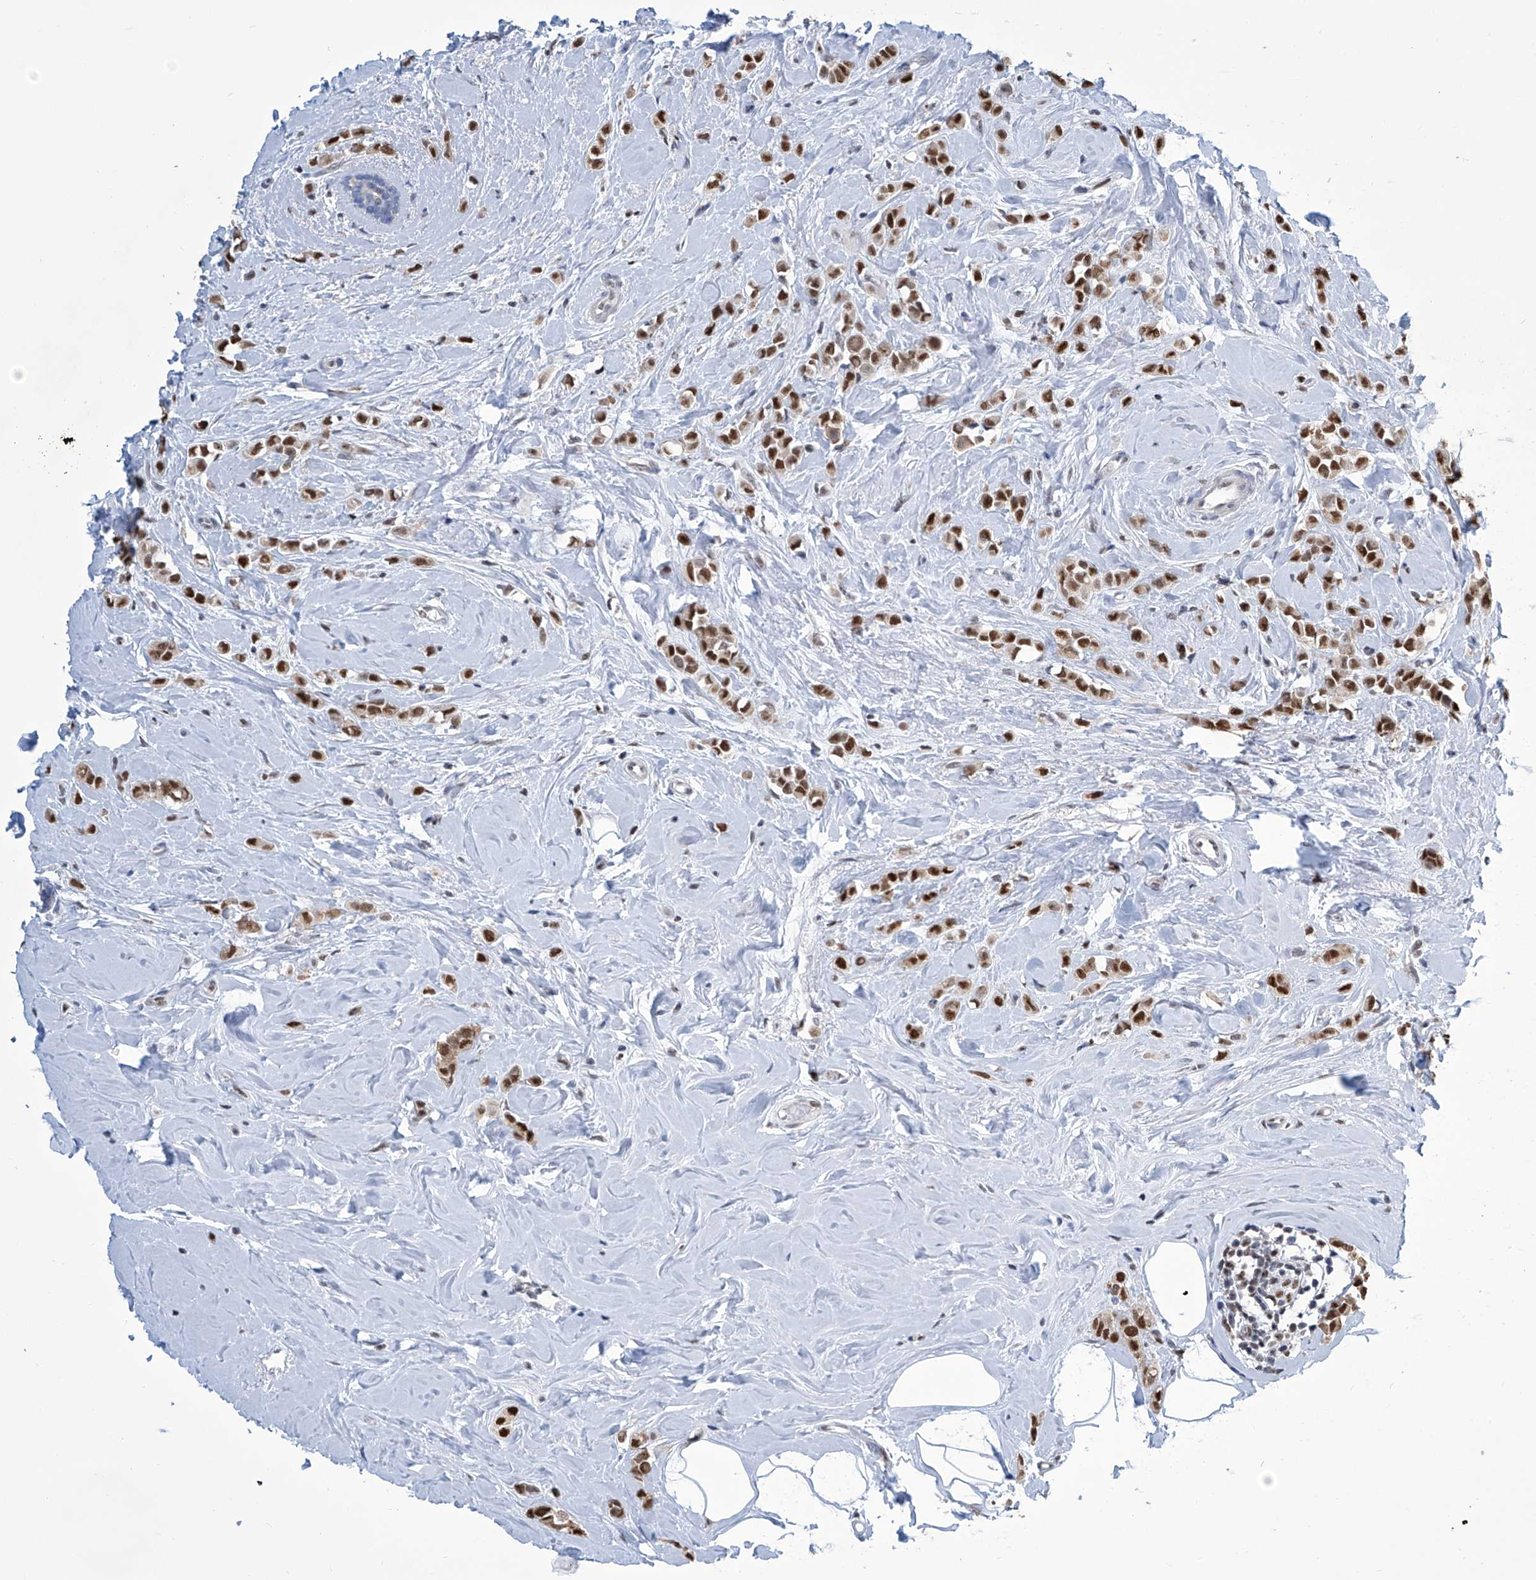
{"staining": {"intensity": "strong", "quantity": ">75%", "location": "nuclear"}, "tissue": "breast cancer", "cell_type": "Tumor cells", "image_type": "cancer", "snomed": [{"axis": "morphology", "description": "Lobular carcinoma"}, {"axis": "topography", "description": "Breast"}], "caption": "Immunohistochemistry (IHC) of breast lobular carcinoma displays high levels of strong nuclear positivity in about >75% of tumor cells. The staining was performed using DAB to visualize the protein expression in brown, while the nuclei were stained in blue with hematoxylin (Magnification: 20x).", "gene": "SREBF2", "patient": {"sex": "female", "age": 47}}